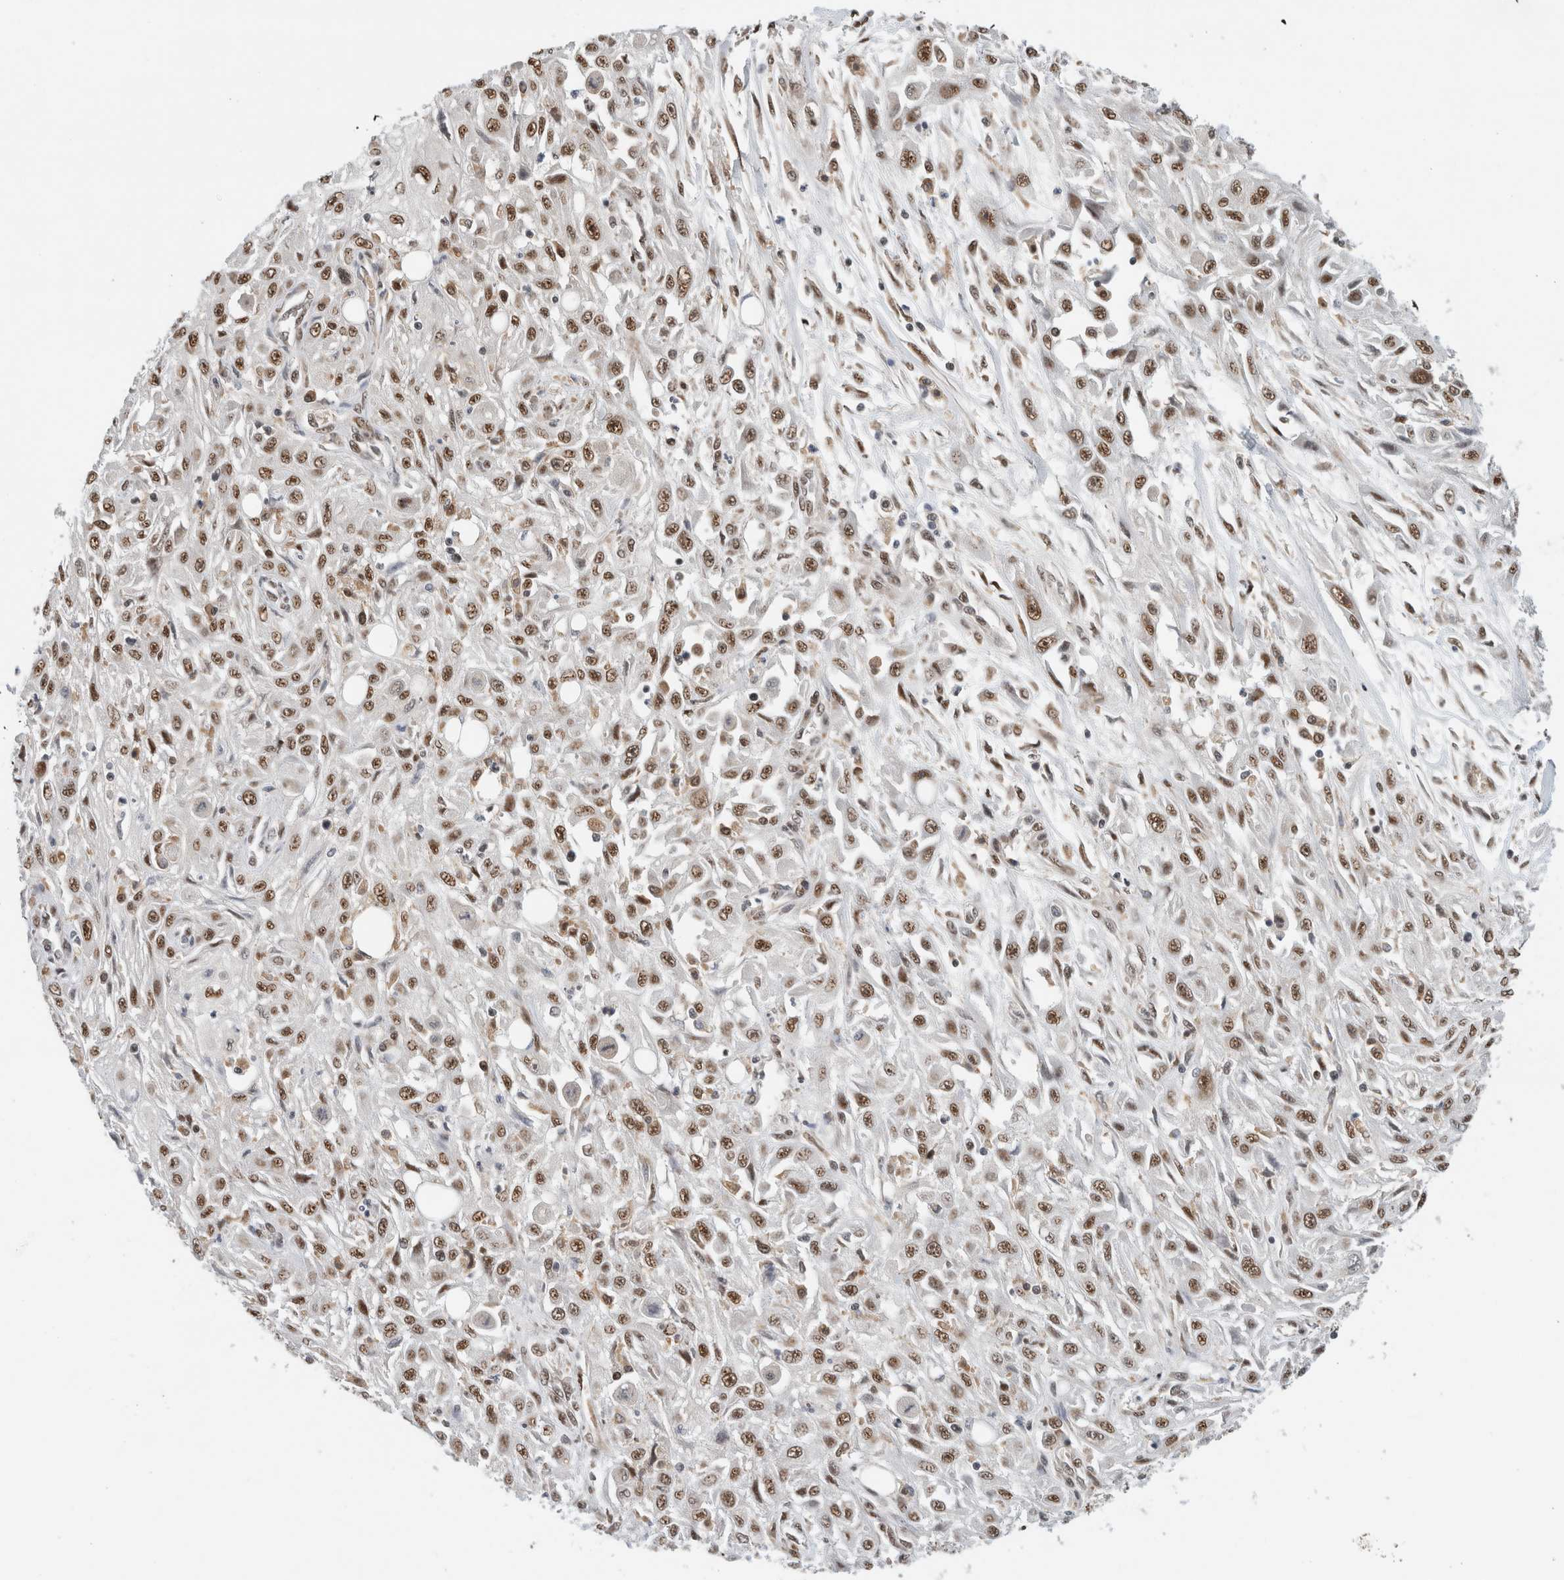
{"staining": {"intensity": "moderate", "quantity": ">75%", "location": "nuclear"}, "tissue": "skin cancer", "cell_type": "Tumor cells", "image_type": "cancer", "snomed": [{"axis": "morphology", "description": "Squamous cell carcinoma, NOS"}, {"axis": "morphology", "description": "Squamous cell carcinoma, metastatic, NOS"}, {"axis": "topography", "description": "Skin"}, {"axis": "topography", "description": "Lymph node"}], "caption": "Human skin squamous cell carcinoma stained for a protein (brown) shows moderate nuclear positive staining in approximately >75% of tumor cells.", "gene": "NCAPG2", "patient": {"sex": "male", "age": 75}}